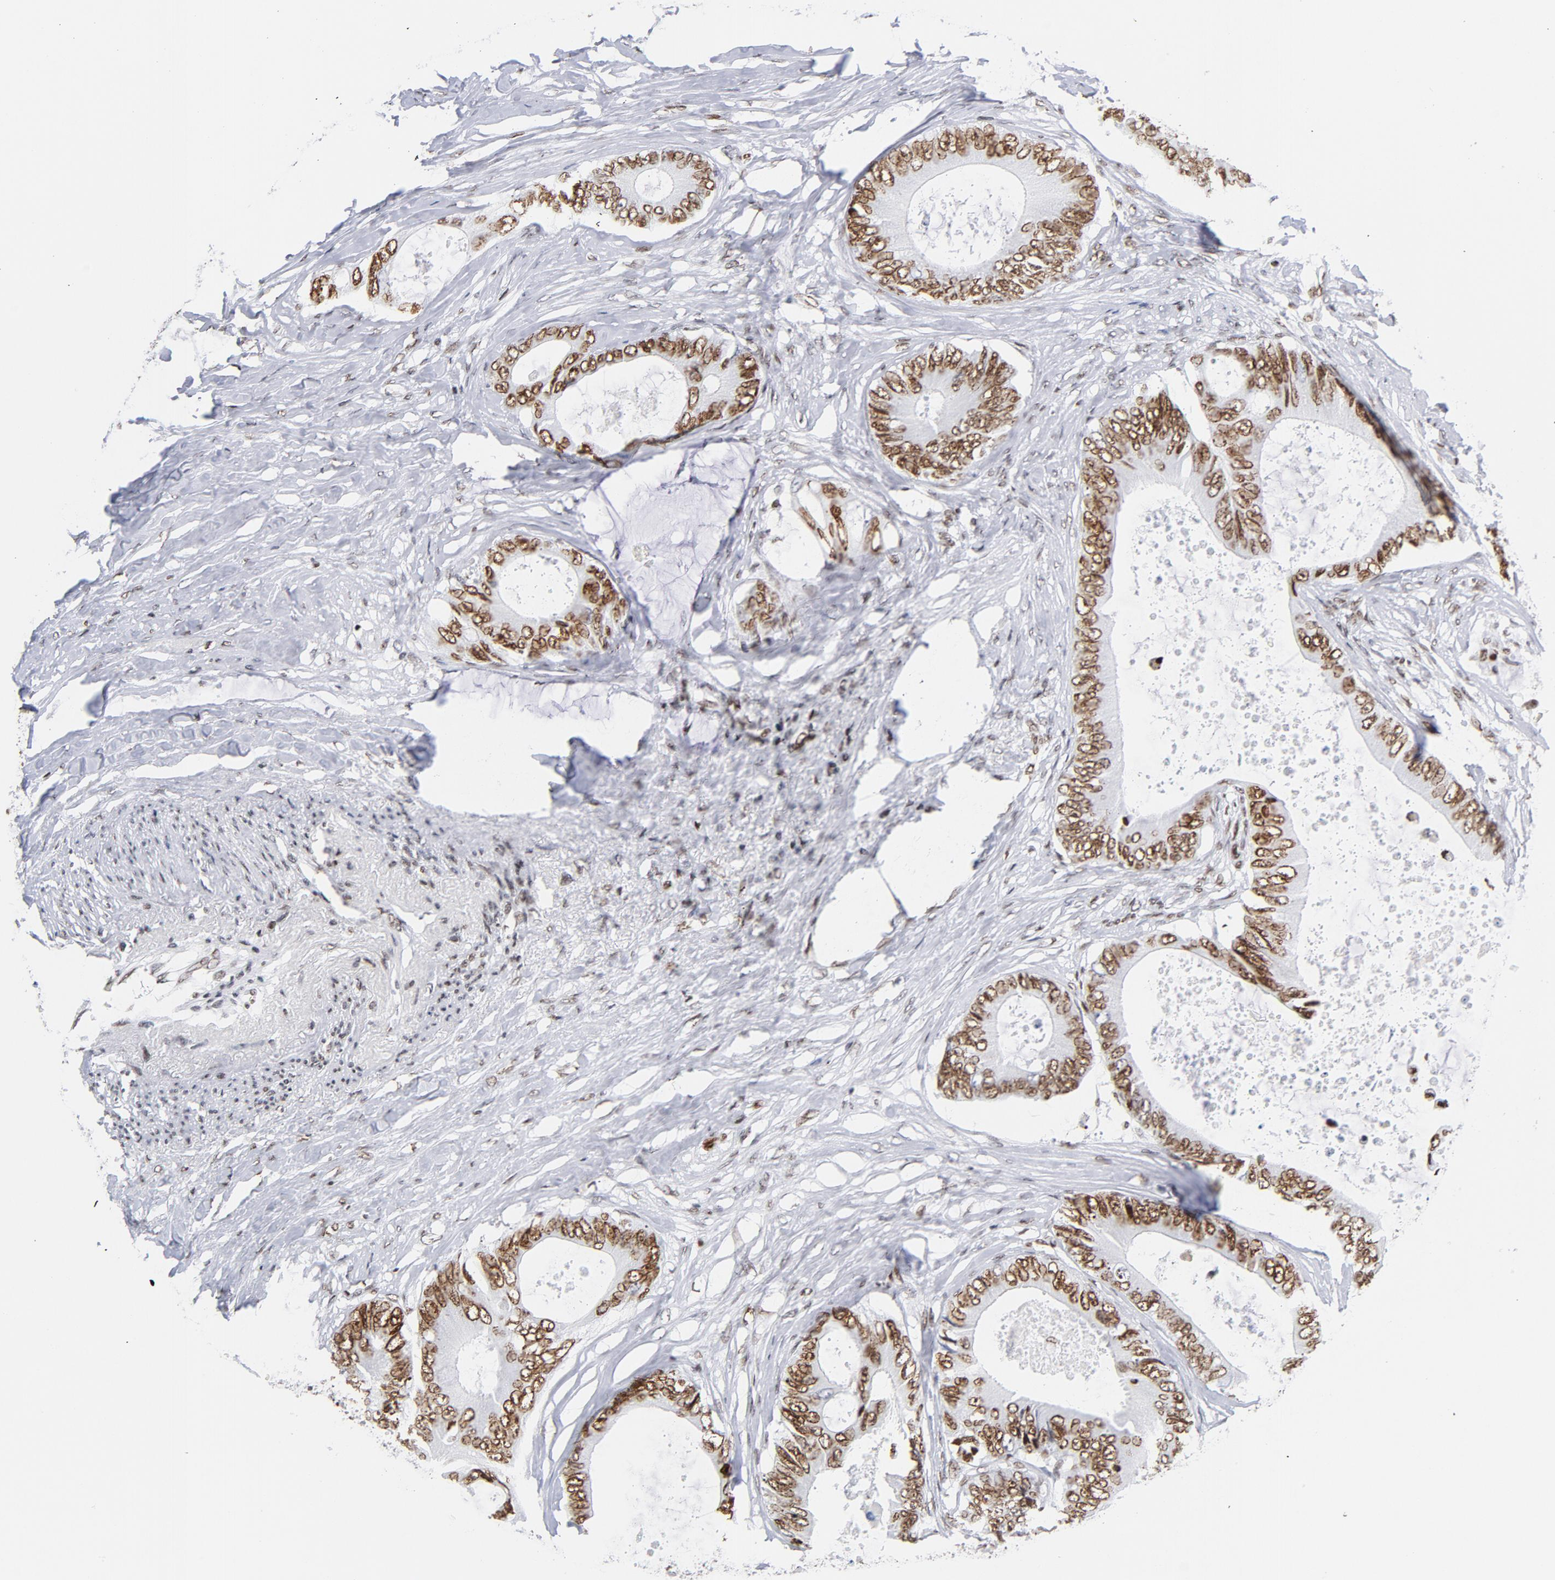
{"staining": {"intensity": "moderate", "quantity": ">75%", "location": "nuclear"}, "tissue": "colorectal cancer", "cell_type": "Tumor cells", "image_type": "cancer", "snomed": [{"axis": "morphology", "description": "Normal tissue, NOS"}, {"axis": "morphology", "description": "Adenocarcinoma, NOS"}, {"axis": "topography", "description": "Rectum"}, {"axis": "topography", "description": "Peripheral nerve tissue"}], "caption": "This image shows immunohistochemistry (IHC) staining of colorectal adenocarcinoma, with medium moderate nuclear staining in about >75% of tumor cells.", "gene": "TOP2B", "patient": {"sex": "female", "age": 77}}